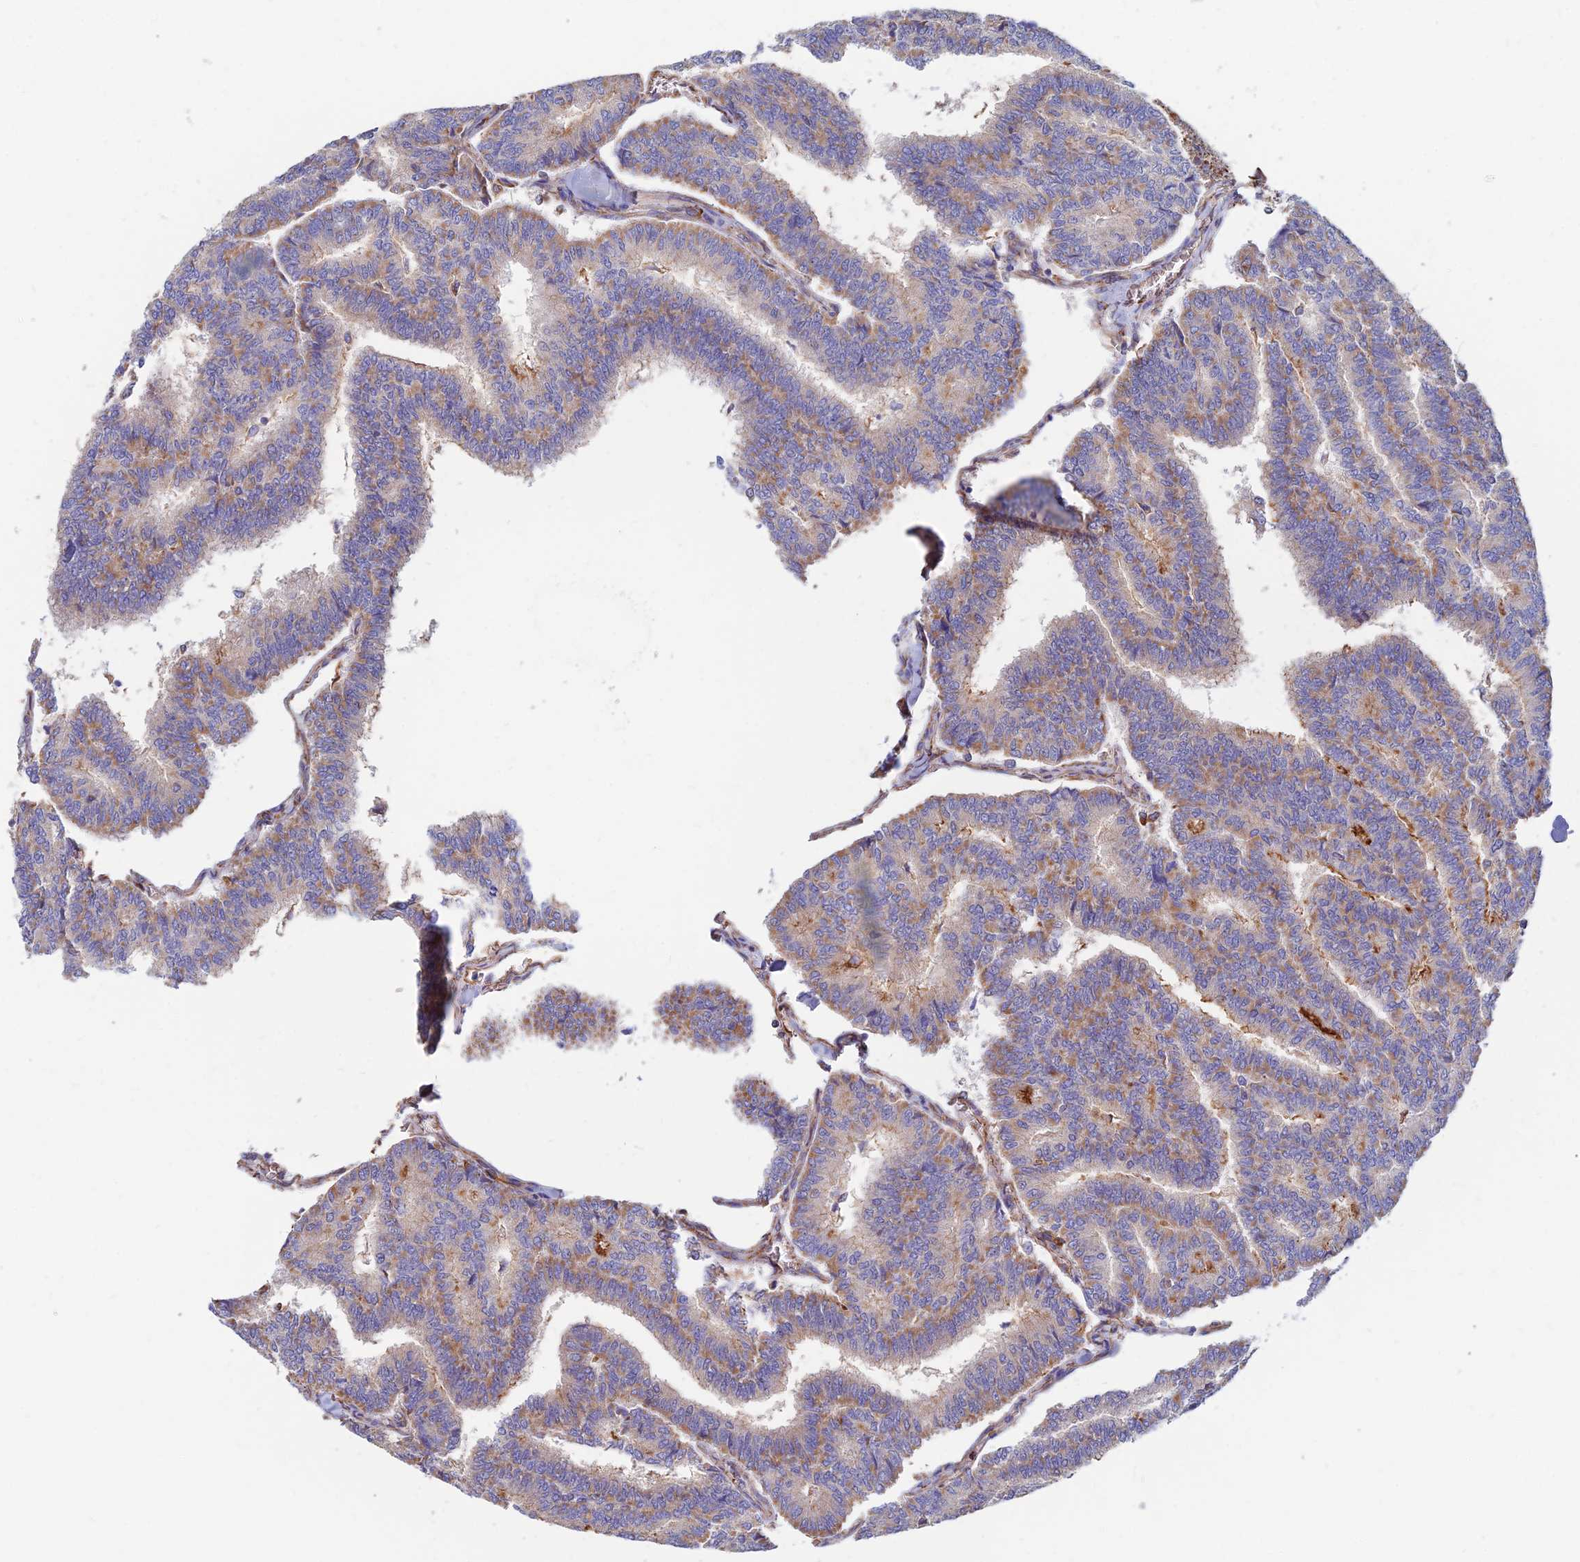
{"staining": {"intensity": "moderate", "quantity": "25%-75%", "location": "cytoplasmic/membranous"}, "tissue": "thyroid cancer", "cell_type": "Tumor cells", "image_type": "cancer", "snomed": [{"axis": "morphology", "description": "Papillary adenocarcinoma, NOS"}, {"axis": "topography", "description": "Thyroid gland"}], "caption": "High-magnification brightfield microscopy of papillary adenocarcinoma (thyroid) stained with DAB (brown) and counterstained with hematoxylin (blue). tumor cells exhibit moderate cytoplasmic/membranous positivity is appreciated in approximately25%-75% of cells. (Stains: DAB (3,3'-diaminobenzidine) in brown, nuclei in blue, Microscopy: brightfield microscopy at high magnification).", "gene": "CDK18", "patient": {"sex": "female", "age": 35}}